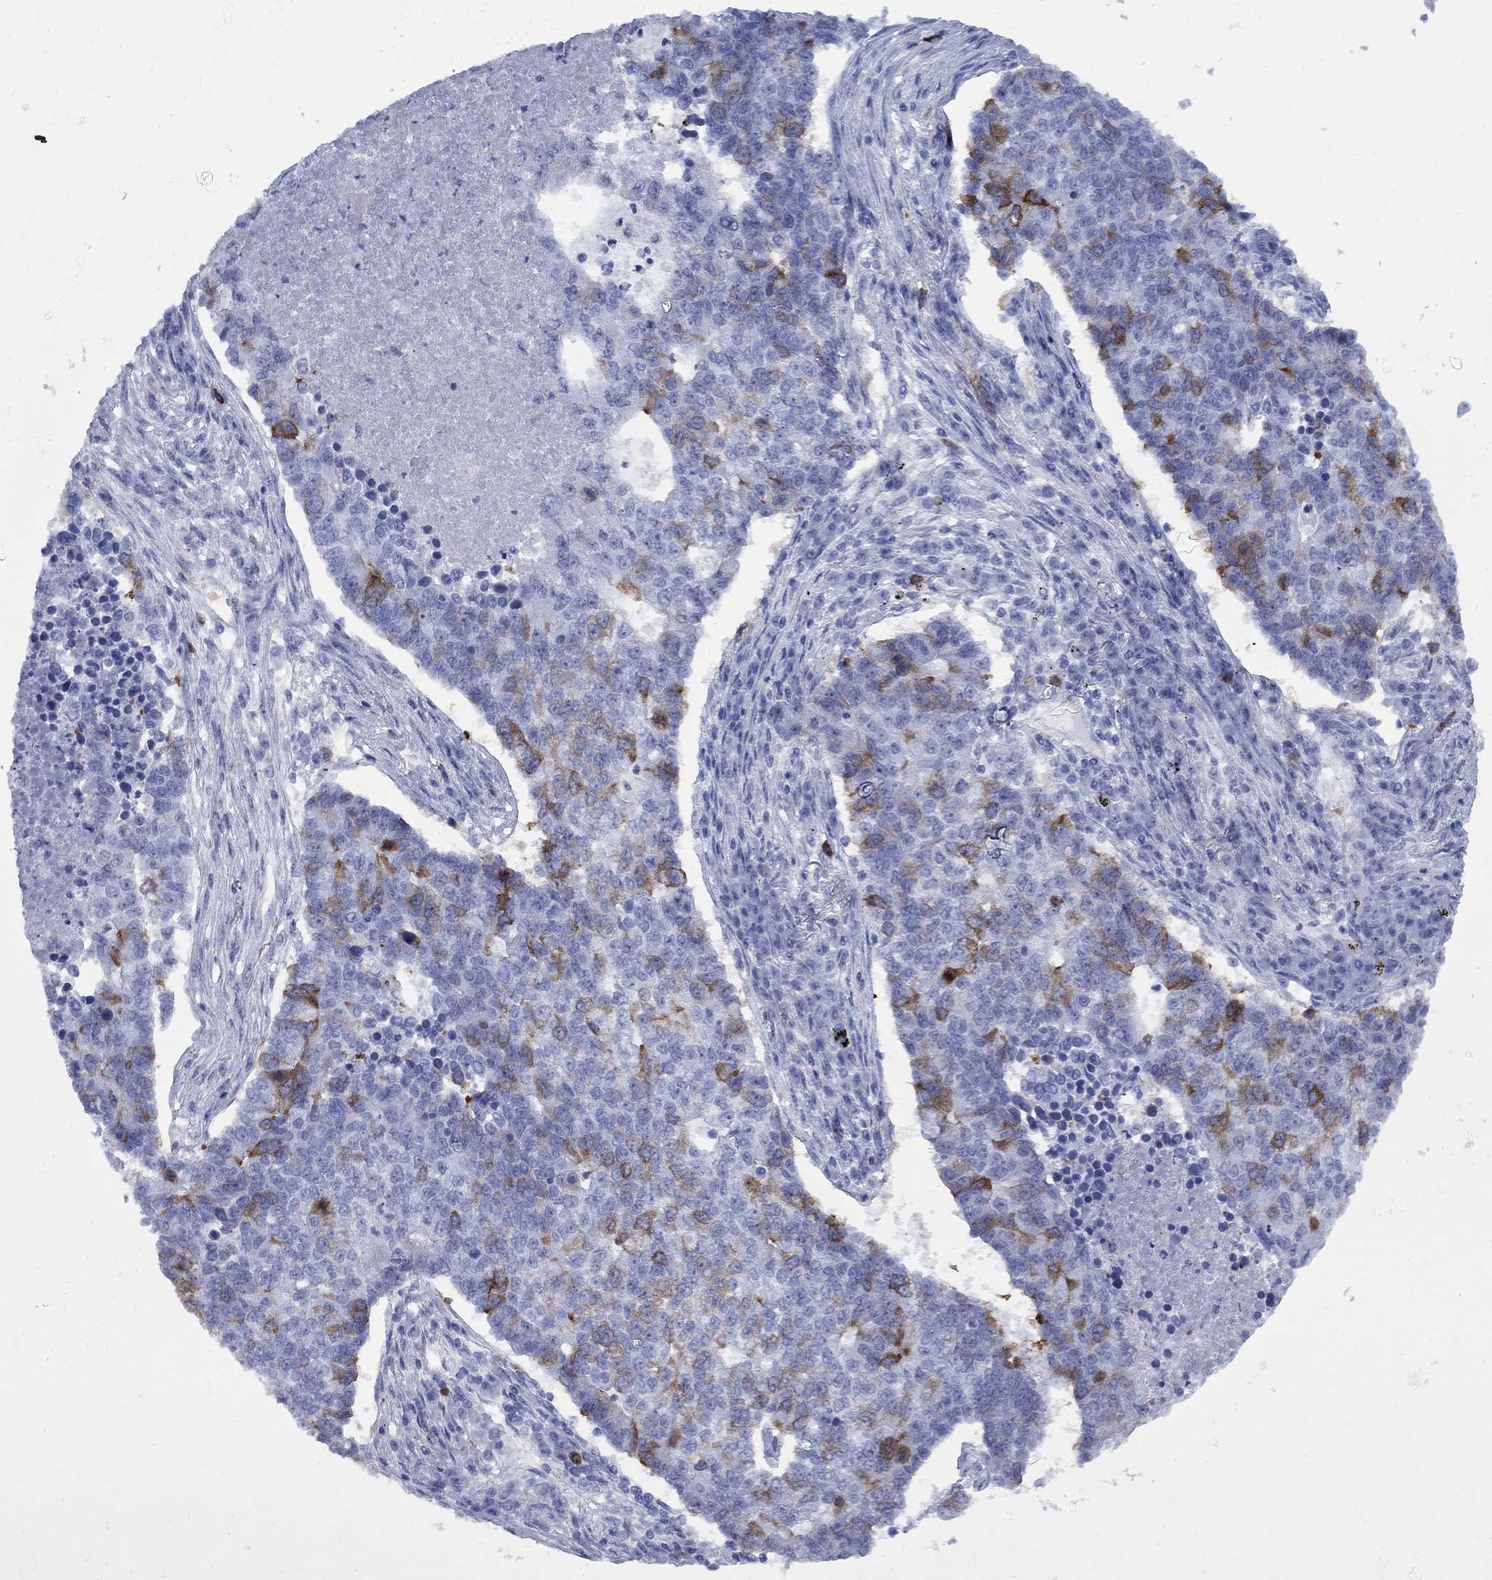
{"staining": {"intensity": "strong", "quantity": "<25%", "location": "cytoplasmic/membranous"}, "tissue": "lung cancer", "cell_type": "Tumor cells", "image_type": "cancer", "snomed": [{"axis": "morphology", "description": "Adenocarcinoma, NOS"}, {"axis": "topography", "description": "Lung"}], "caption": "A histopathology image of lung cancer (adenocarcinoma) stained for a protein shows strong cytoplasmic/membranous brown staining in tumor cells.", "gene": "TACC3", "patient": {"sex": "male", "age": 57}}